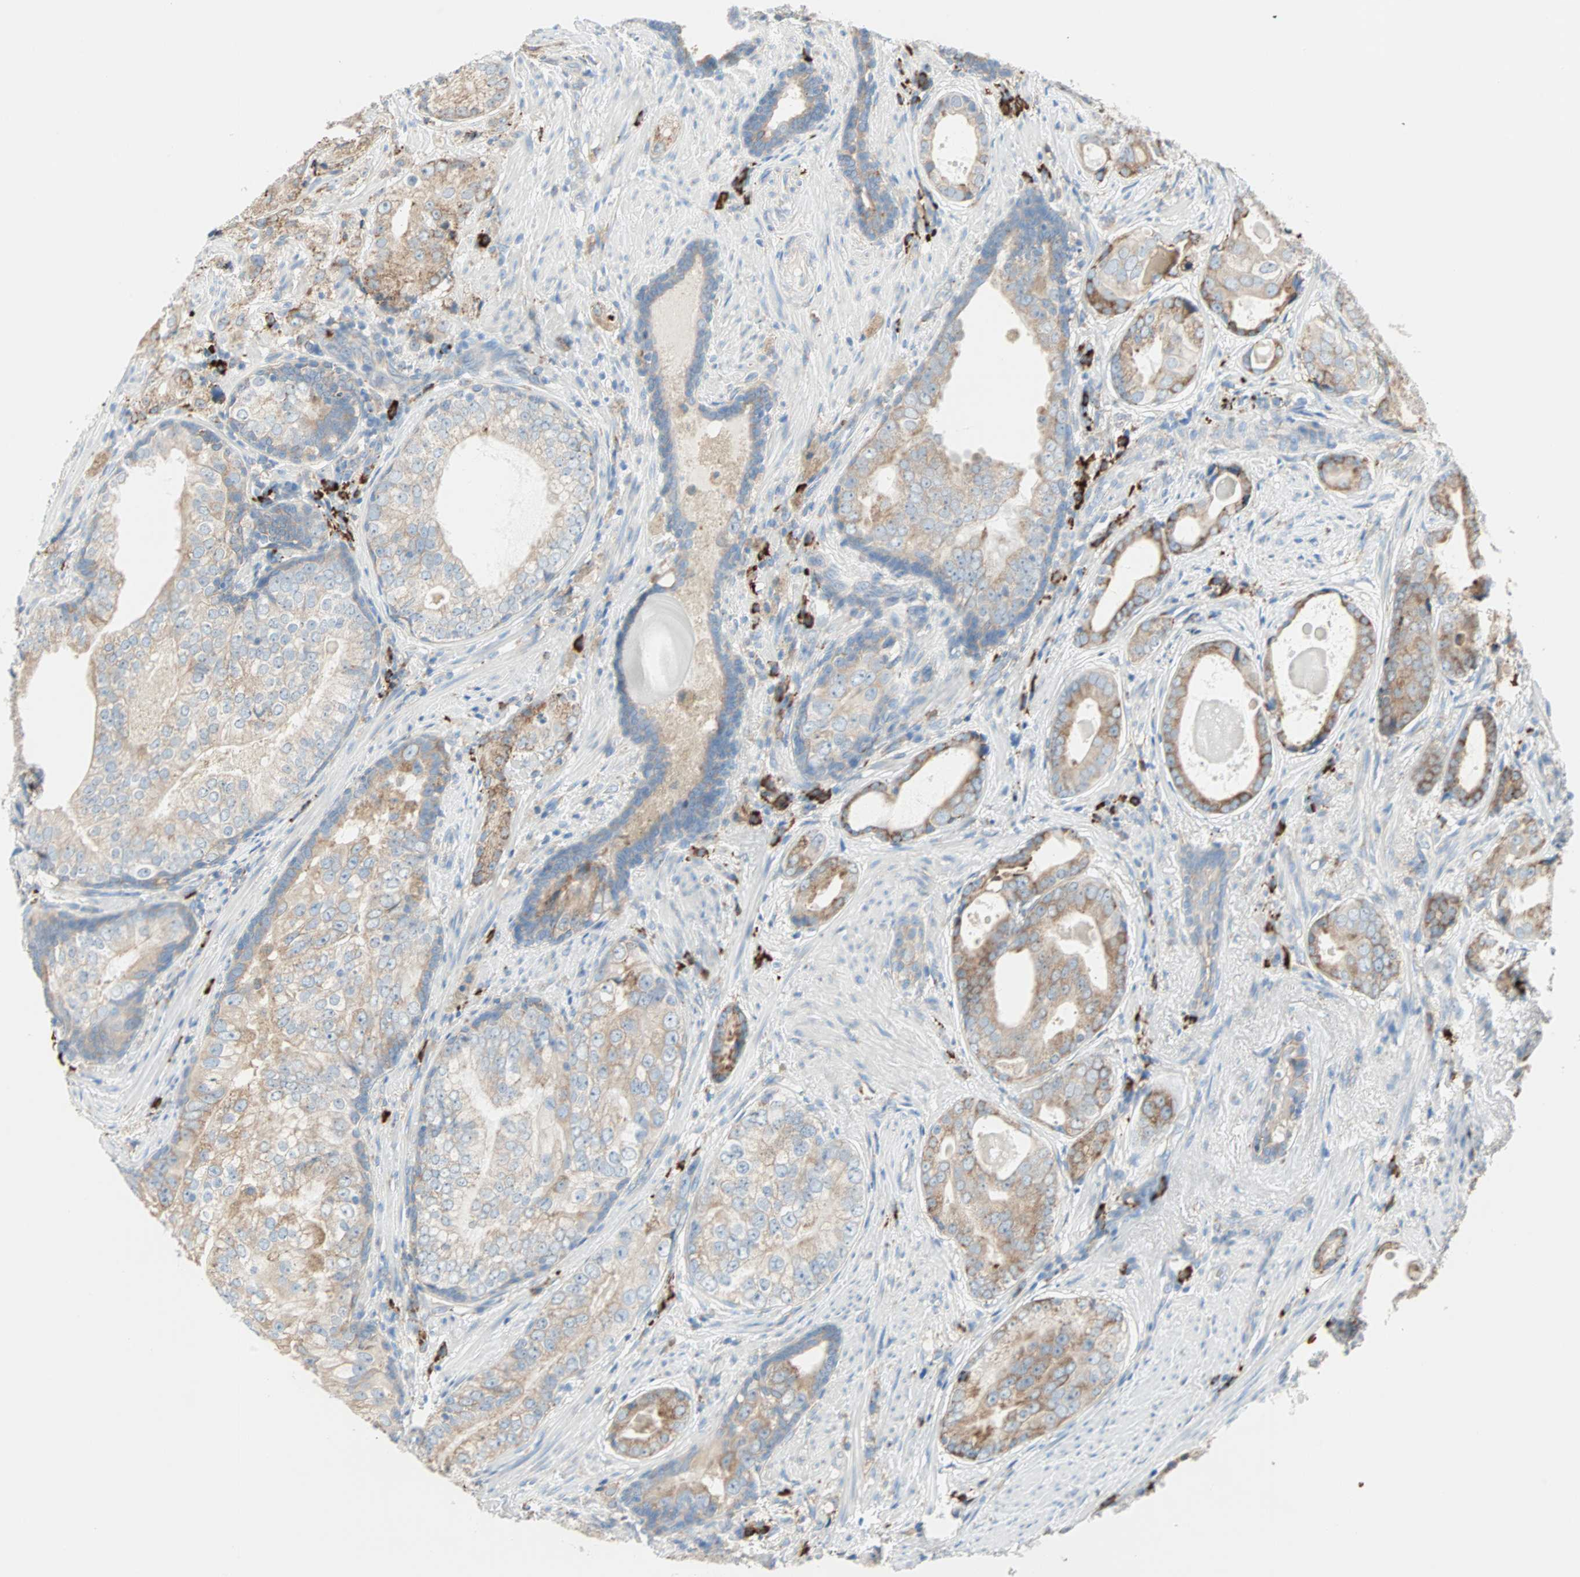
{"staining": {"intensity": "moderate", "quantity": ">75%", "location": "cytoplasmic/membranous"}, "tissue": "prostate cancer", "cell_type": "Tumor cells", "image_type": "cancer", "snomed": [{"axis": "morphology", "description": "Adenocarcinoma, High grade"}, {"axis": "topography", "description": "Prostate"}], "caption": "Prostate cancer stained with DAB (3,3'-diaminobenzidine) immunohistochemistry (IHC) demonstrates medium levels of moderate cytoplasmic/membranous staining in about >75% of tumor cells.", "gene": "PLCXD1", "patient": {"sex": "male", "age": 66}}